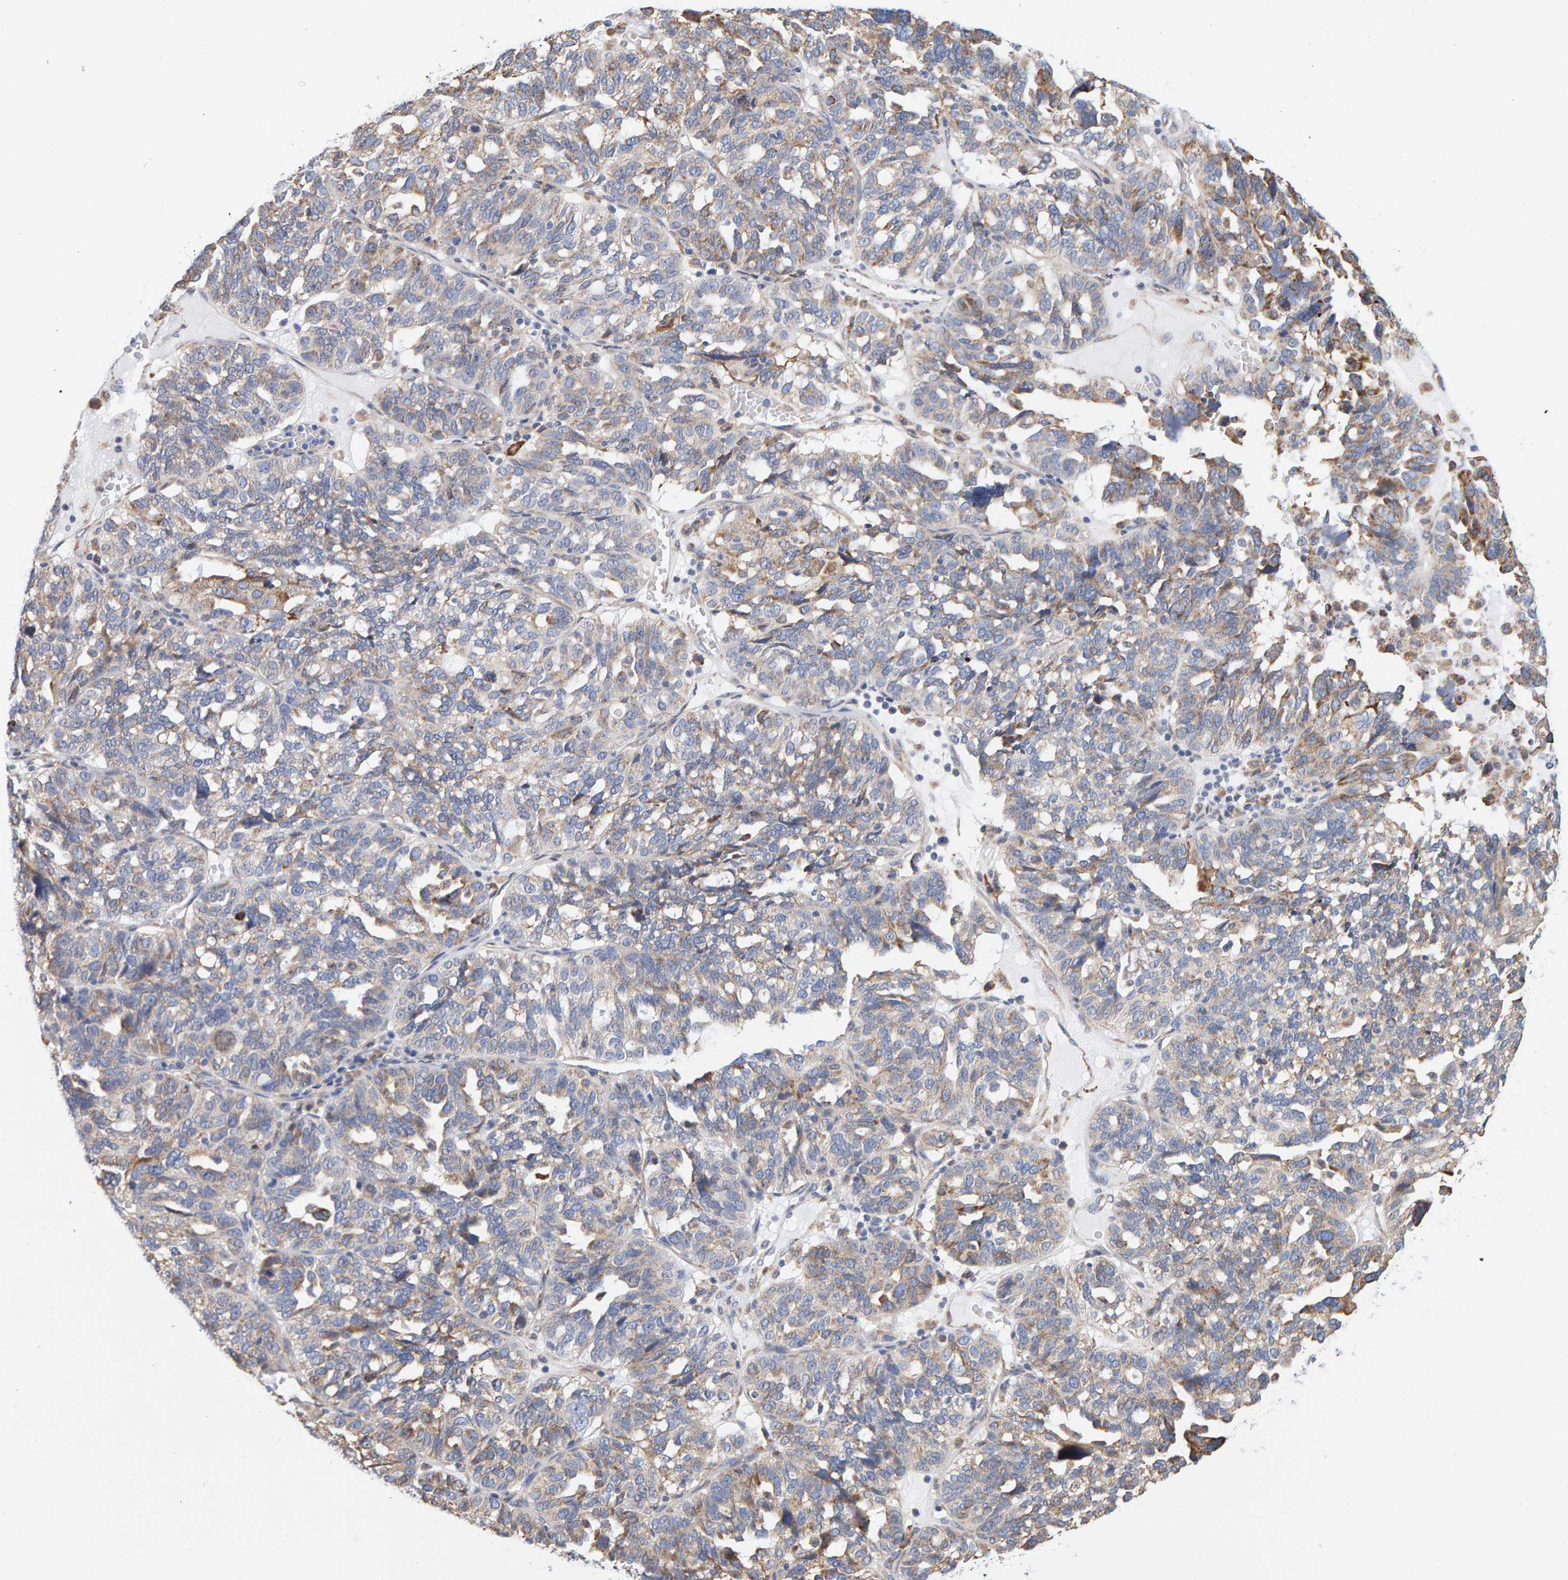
{"staining": {"intensity": "moderate", "quantity": "25%-75%", "location": "cytoplasmic/membranous"}, "tissue": "ovarian cancer", "cell_type": "Tumor cells", "image_type": "cancer", "snomed": [{"axis": "morphology", "description": "Cystadenocarcinoma, serous, NOS"}, {"axis": "topography", "description": "Ovary"}], "caption": "Serous cystadenocarcinoma (ovarian) stained with a protein marker reveals moderate staining in tumor cells.", "gene": "SGPL1", "patient": {"sex": "female", "age": 59}}